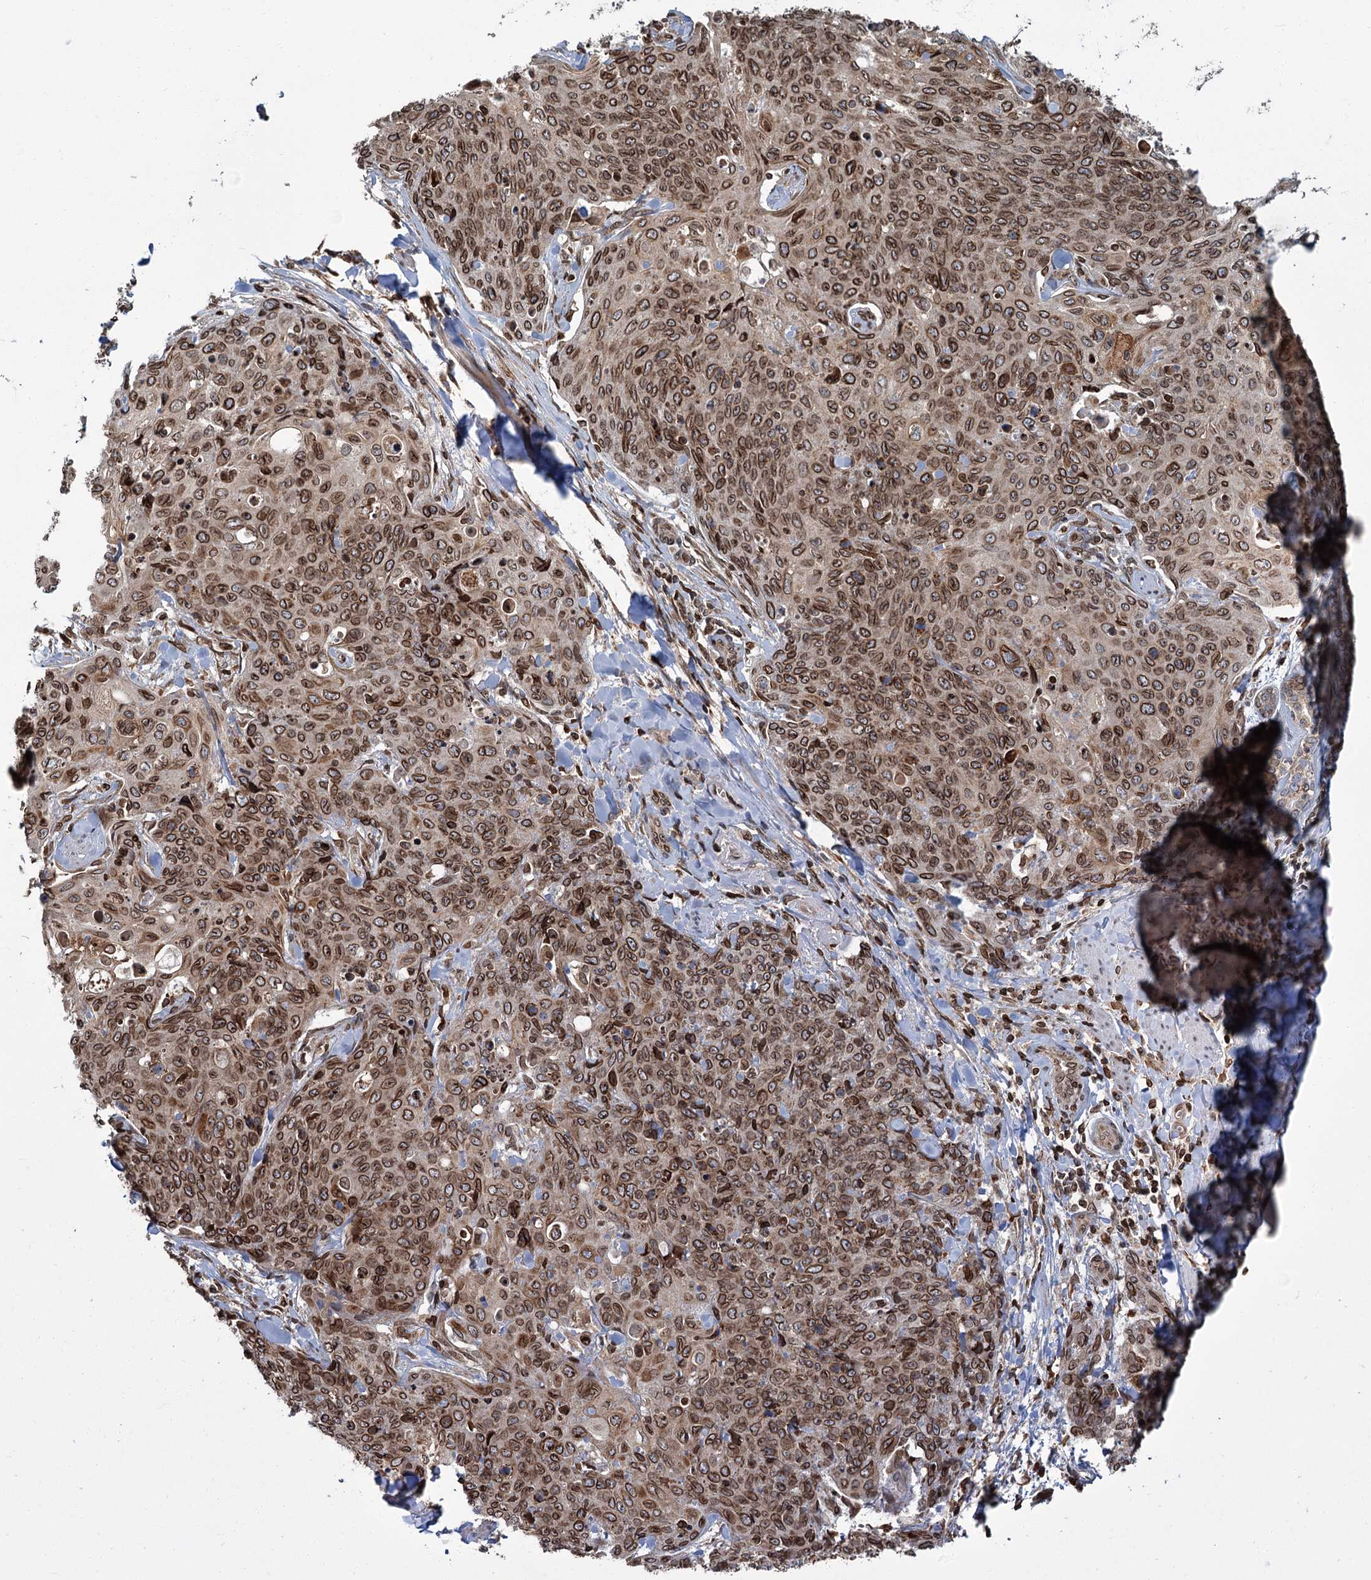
{"staining": {"intensity": "strong", "quantity": ">75%", "location": "cytoplasmic/membranous,nuclear"}, "tissue": "skin cancer", "cell_type": "Tumor cells", "image_type": "cancer", "snomed": [{"axis": "morphology", "description": "Squamous cell carcinoma, NOS"}, {"axis": "topography", "description": "Skin"}, {"axis": "topography", "description": "Vulva"}], "caption": "Brown immunohistochemical staining in human skin cancer reveals strong cytoplasmic/membranous and nuclear expression in about >75% of tumor cells. Immunohistochemistry (ihc) stains the protein of interest in brown and the nuclei are stained blue.", "gene": "CFAP46", "patient": {"sex": "female", "age": 85}}